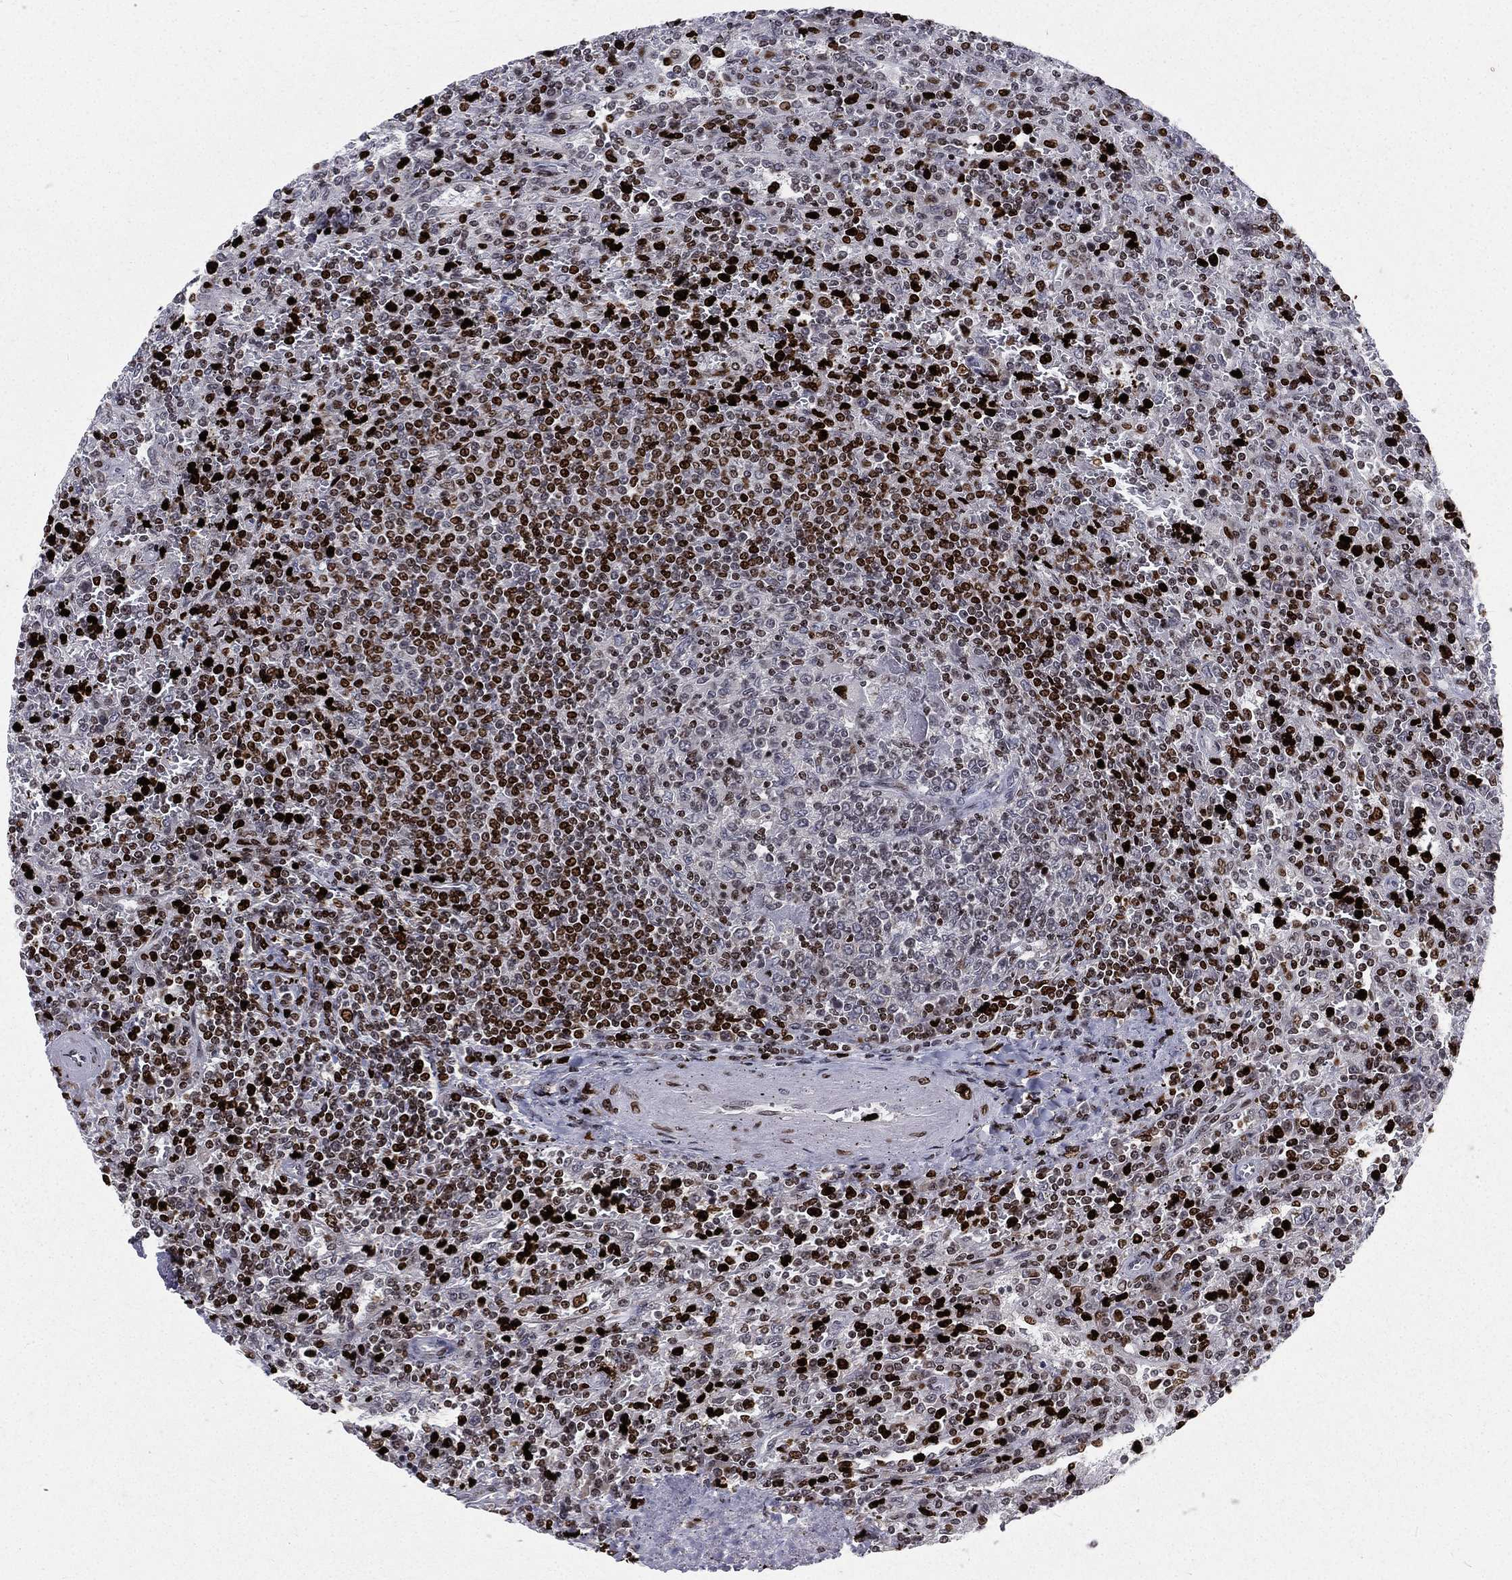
{"staining": {"intensity": "strong", "quantity": "25%-75%", "location": "nuclear"}, "tissue": "lymphoma", "cell_type": "Tumor cells", "image_type": "cancer", "snomed": [{"axis": "morphology", "description": "Malignant lymphoma, non-Hodgkin's type, Low grade"}, {"axis": "topography", "description": "Spleen"}], "caption": "Immunohistochemical staining of malignant lymphoma, non-Hodgkin's type (low-grade) demonstrates high levels of strong nuclear protein expression in approximately 25%-75% of tumor cells.", "gene": "MNDA", "patient": {"sex": "male", "age": 62}}